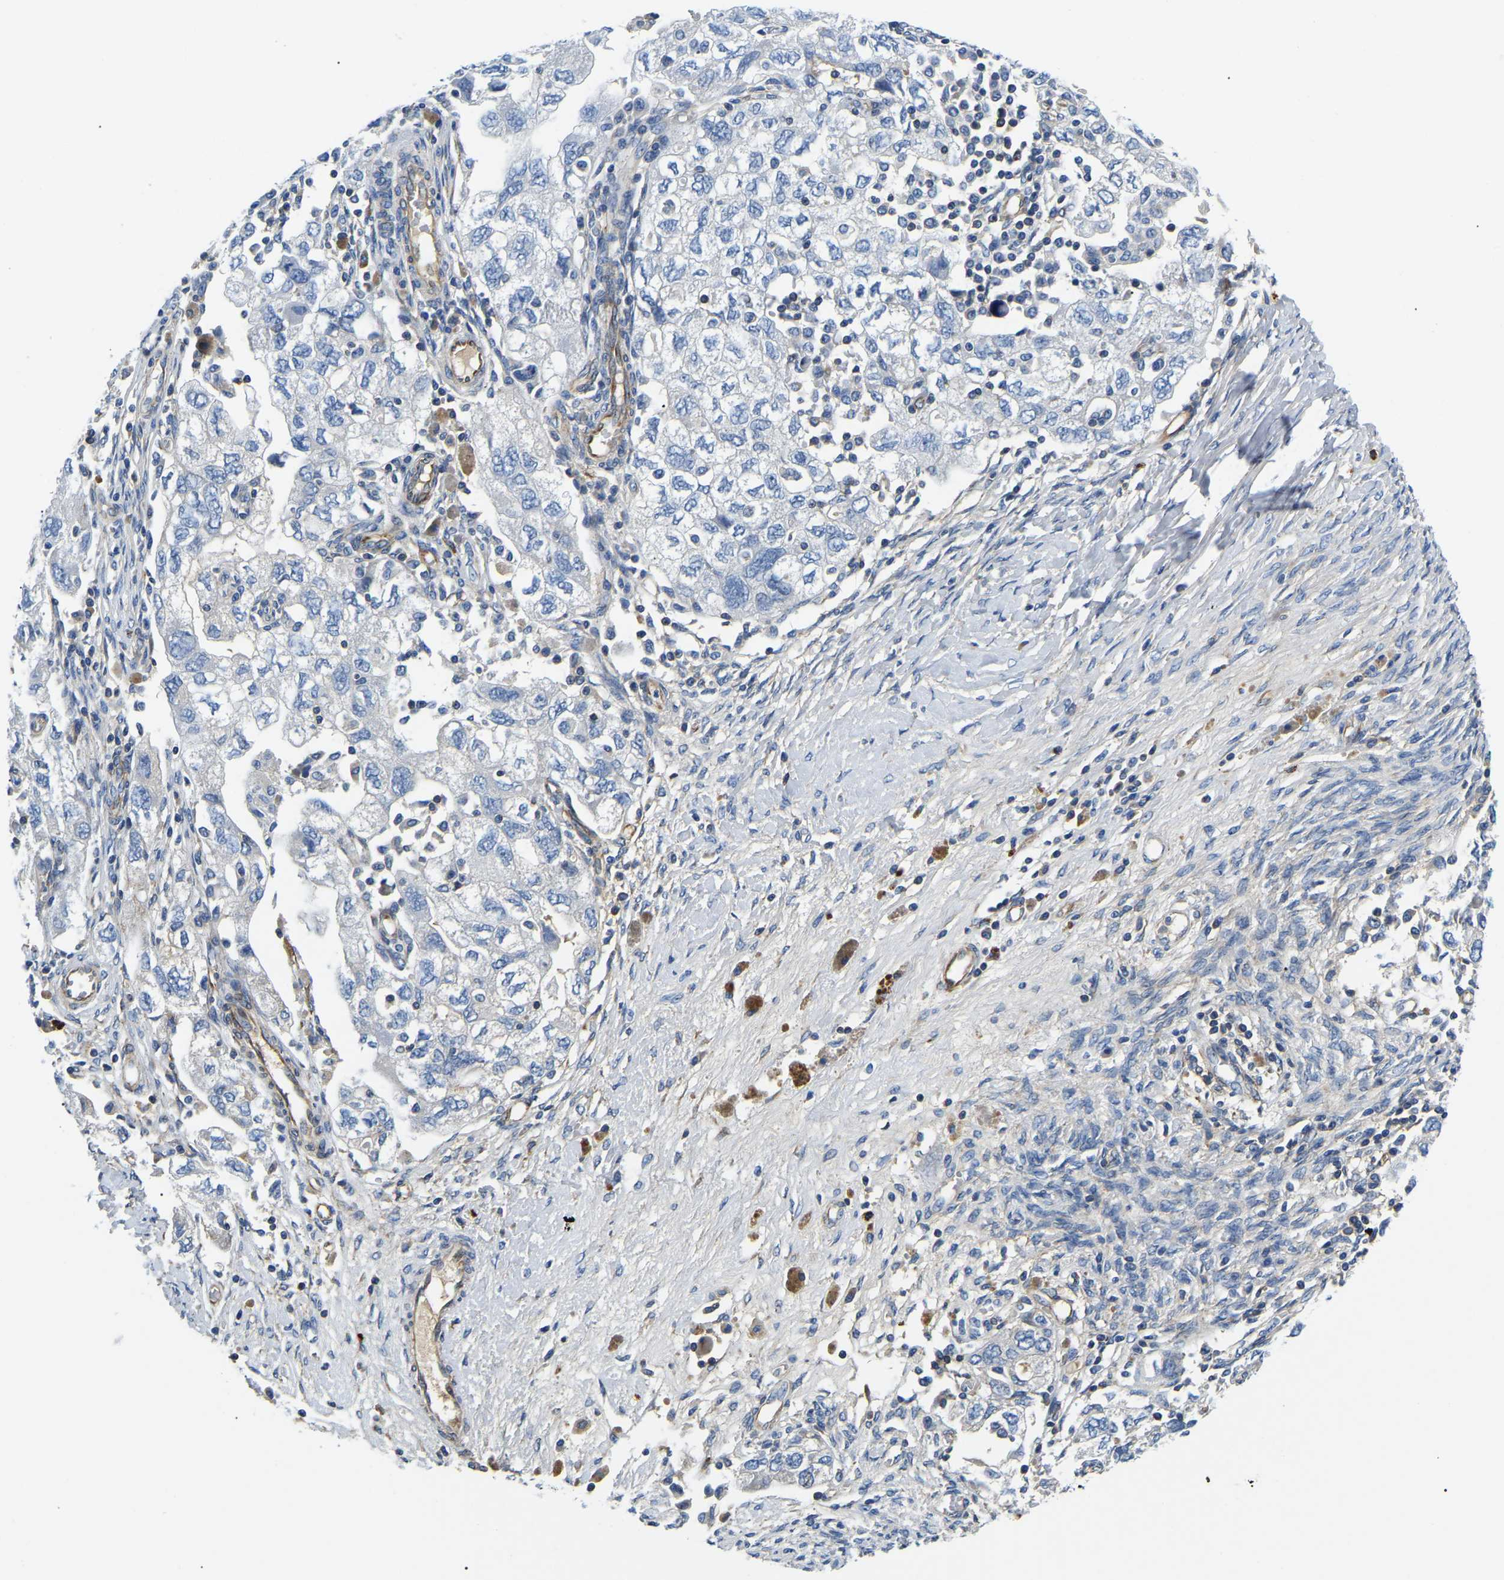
{"staining": {"intensity": "negative", "quantity": "none", "location": "none"}, "tissue": "ovarian cancer", "cell_type": "Tumor cells", "image_type": "cancer", "snomed": [{"axis": "morphology", "description": "Carcinoma, NOS"}, {"axis": "morphology", "description": "Cystadenocarcinoma, serous, NOS"}, {"axis": "topography", "description": "Ovary"}], "caption": "A micrograph of carcinoma (ovarian) stained for a protein exhibits no brown staining in tumor cells.", "gene": "DUSP8", "patient": {"sex": "female", "age": 69}}